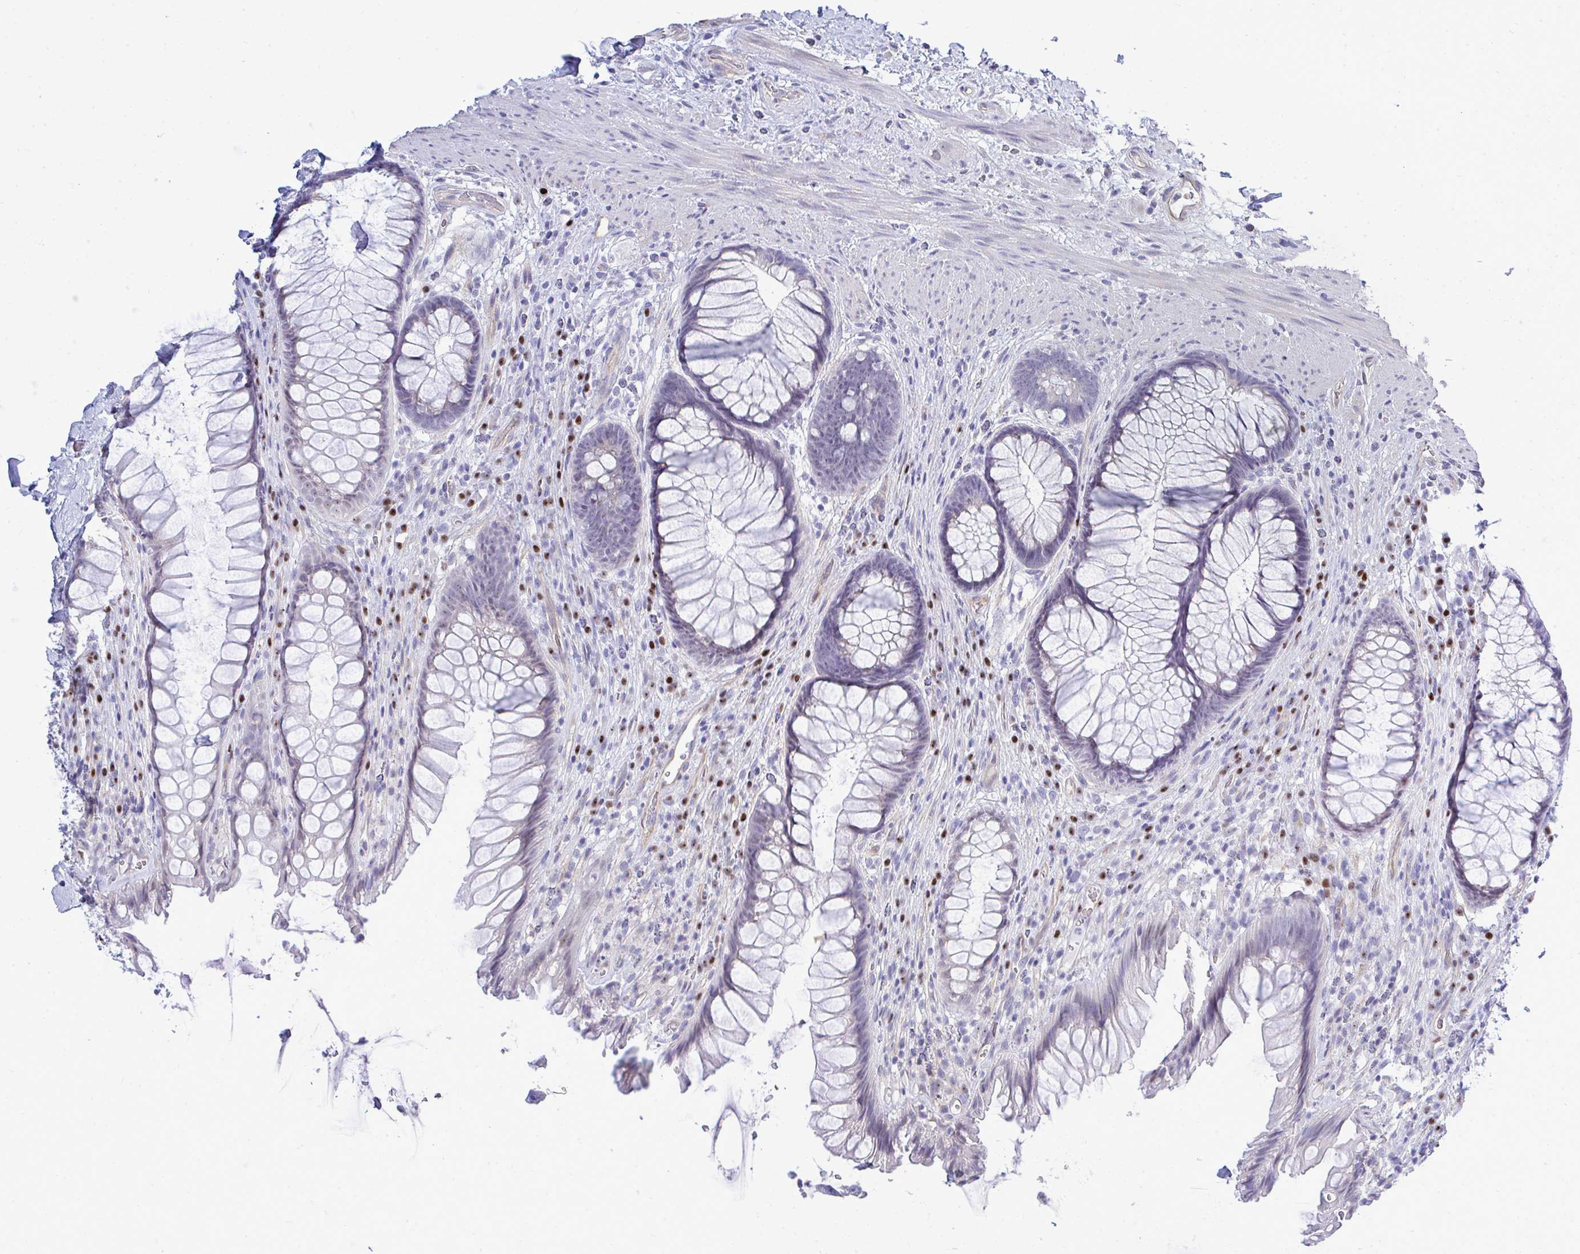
{"staining": {"intensity": "negative", "quantity": "none", "location": "none"}, "tissue": "rectum", "cell_type": "Glandular cells", "image_type": "normal", "snomed": [{"axis": "morphology", "description": "Normal tissue, NOS"}, {"axis": "topography", "description": "Rectum"}], "caption": "Glandular cells are negative for protein expression in normal human rectum. The staining was performed using DAB to visualize the protein expression in brown, while the nuclei were stained in blue with hematoxylin (Magnification: 20x).", "gene": "SLC25A51", "patient": {"sex": "male", "age": 53}}